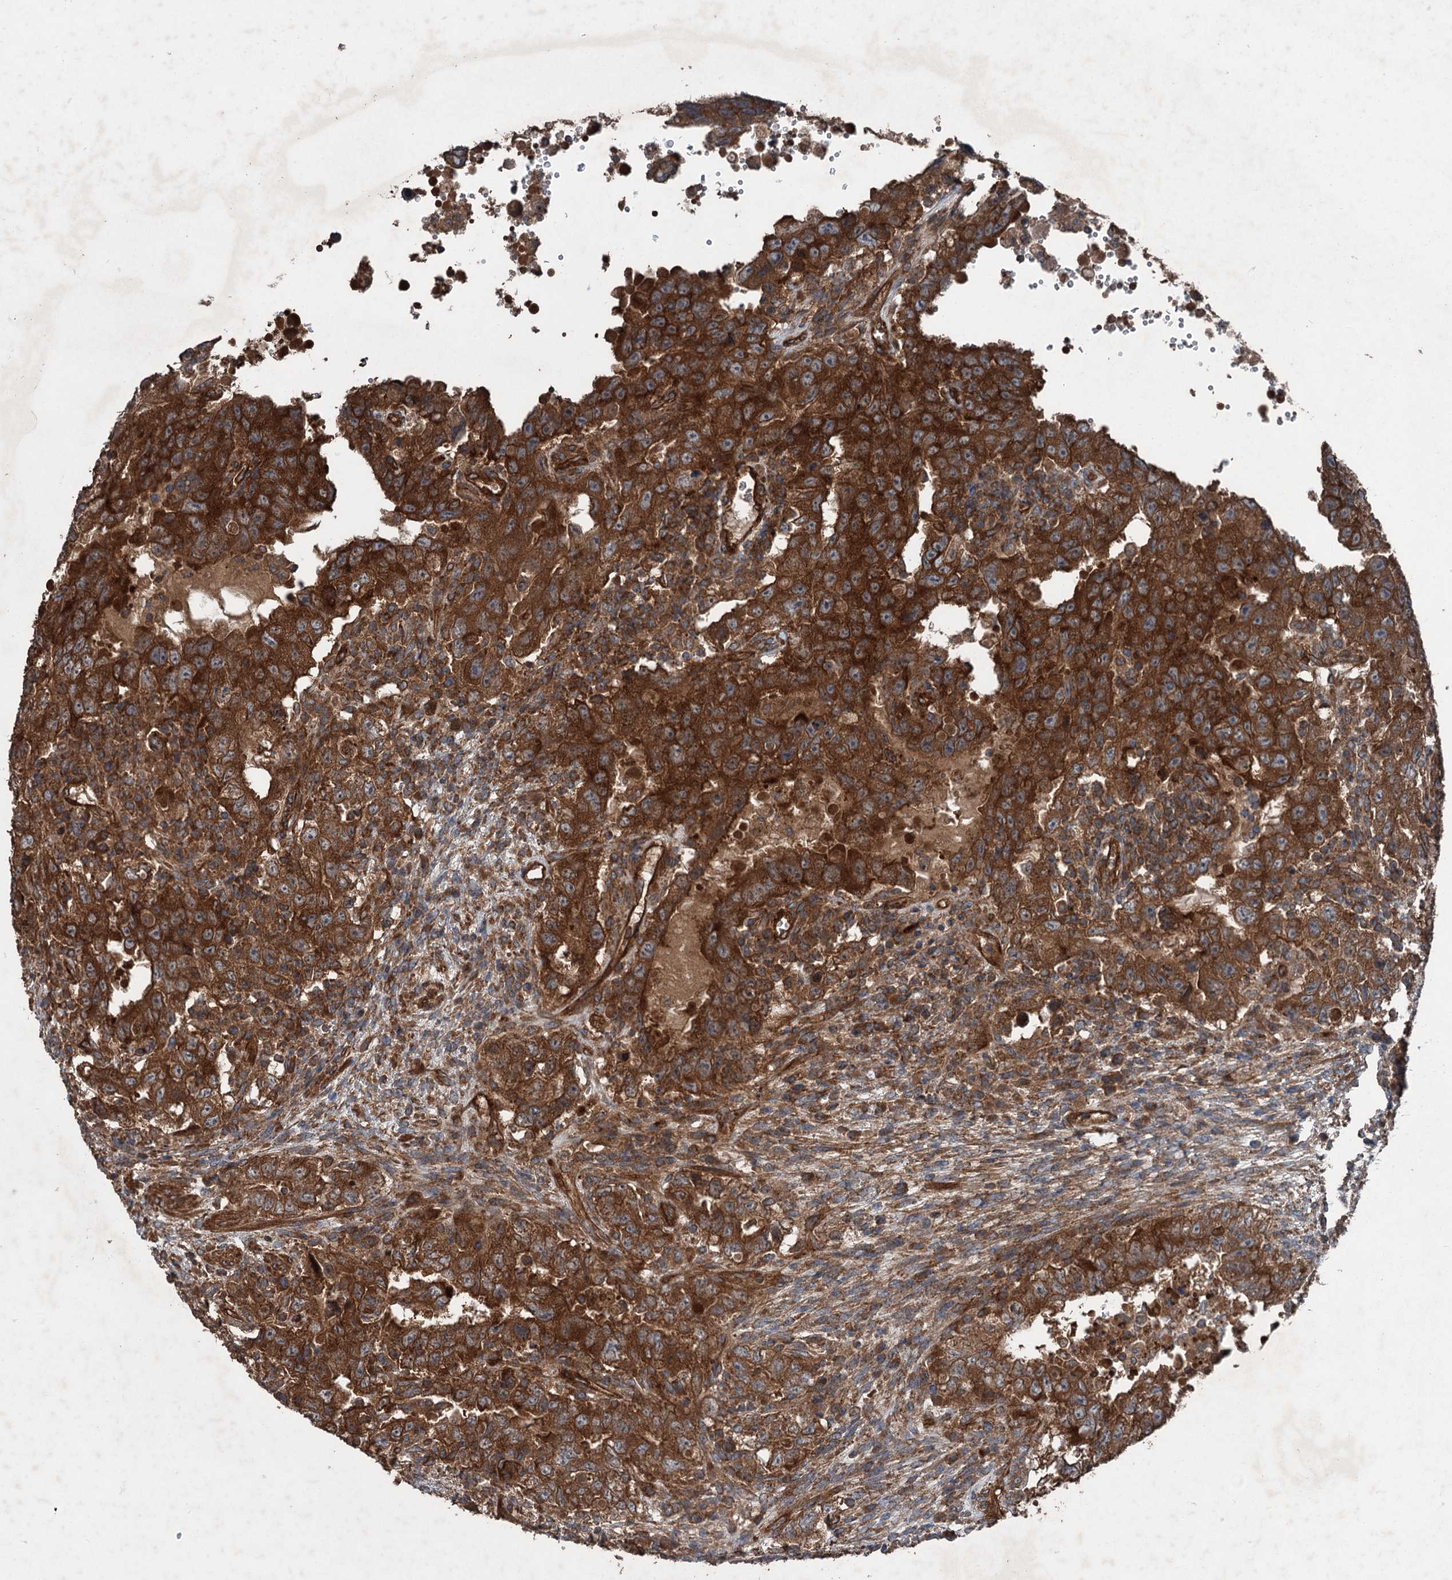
{"staining": {"intensity": "strong", "quantity": ">75%", "location": "cytoplasmic/membranous"}, "tissue": "testis cancer", "cell_type": "Tumor cells", "image_type": "cancer", "snomed": [{"axis": "morphology", "description": "Carcinoma, Embryonal, NOS"}, {"axis": "topography", "description": "Testis"}], "caption": "Testis embryonal carcinoma tissue shows strong cytoplasmic/membranous staining in approximately >75% of tumor cells", "gene": "RNF214", "patient": {"sex": "male", "age": 26}}